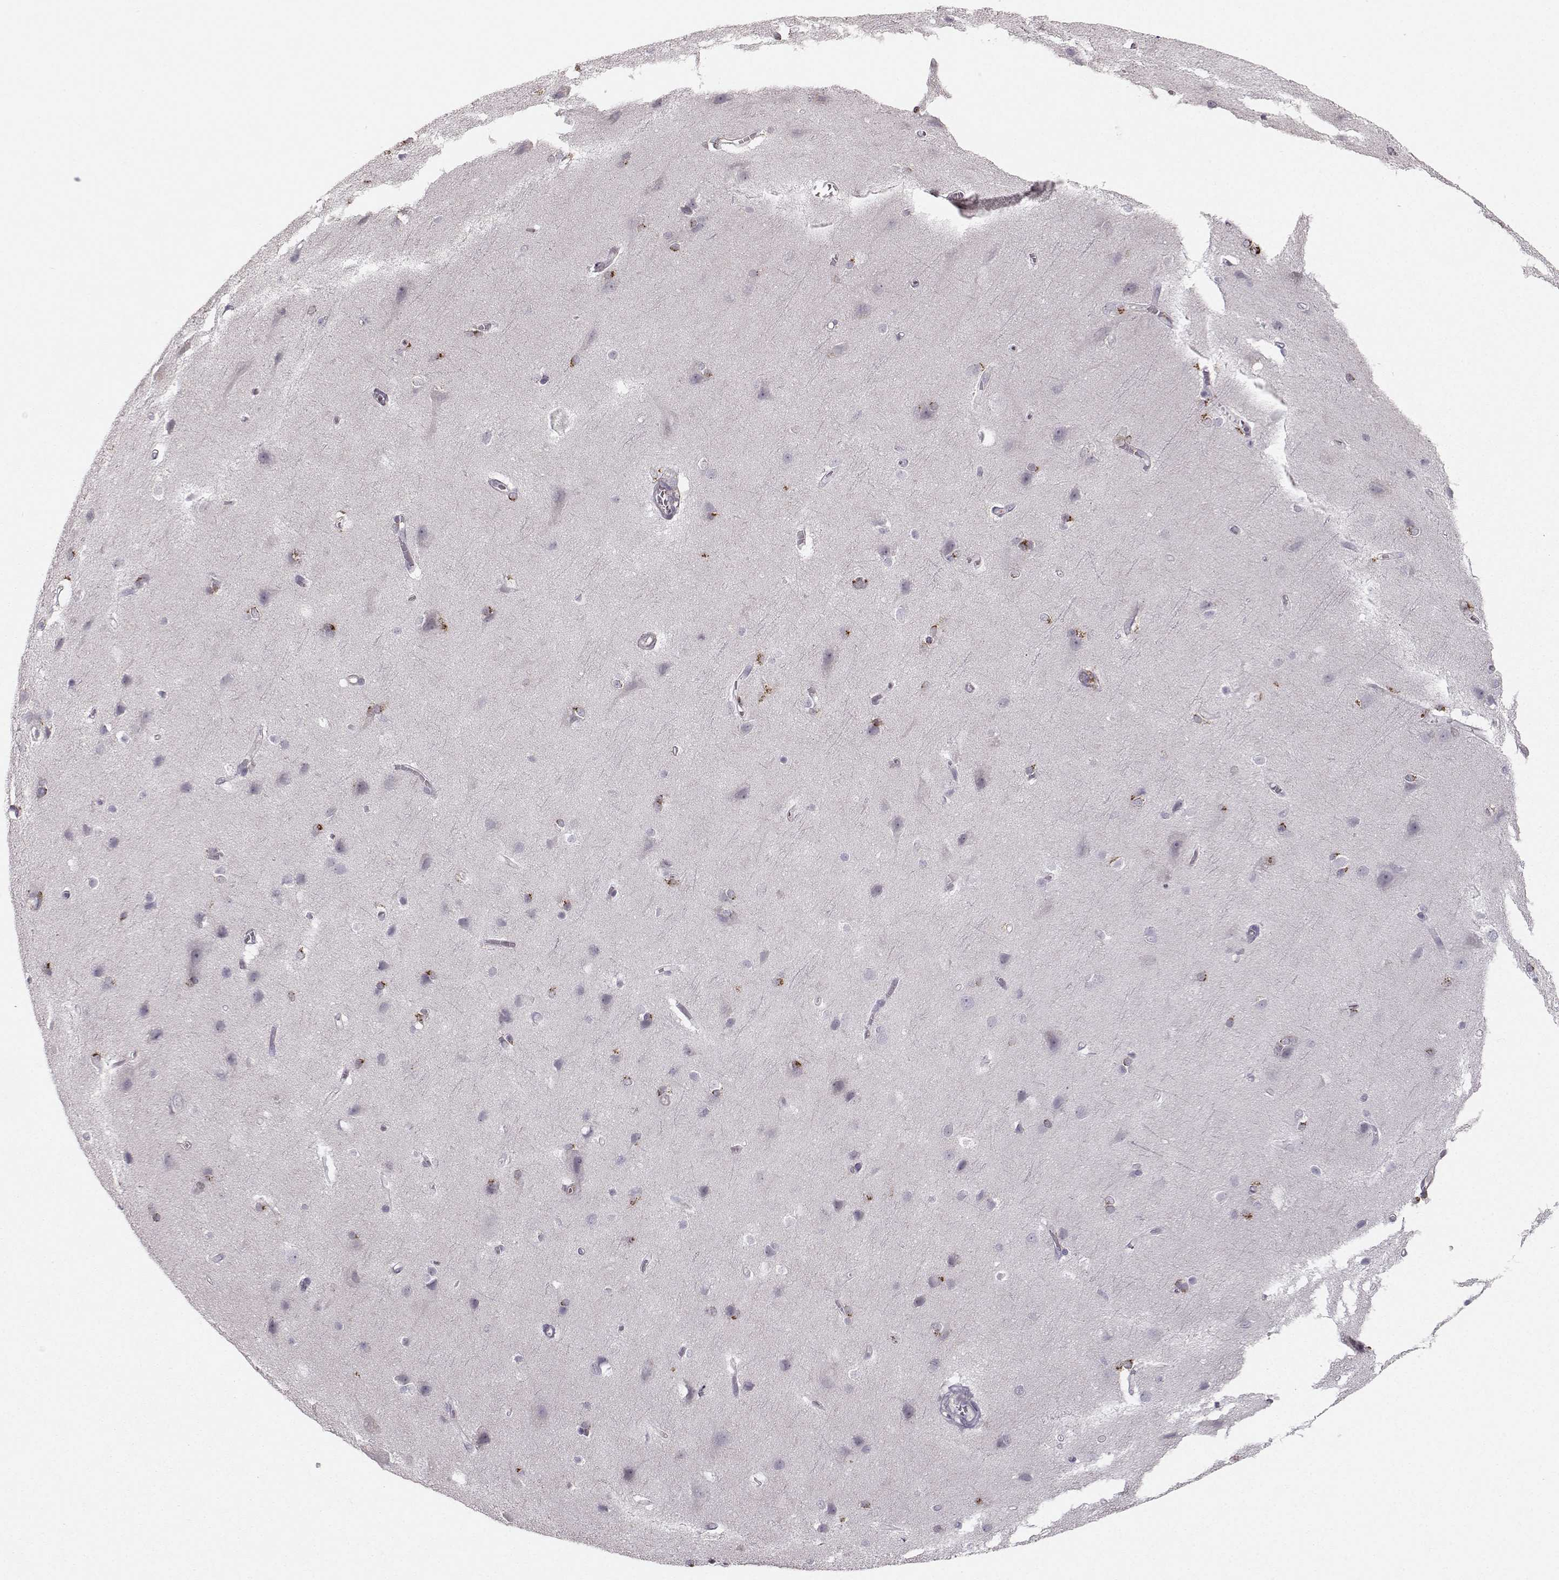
{"staining": {"intensity": "negative", "quantity": "none", "location": "none"}, "tissue": "cerebral cortex", "cell_type": "Endothelial cells", "image_type": "normal", "snomed": [{"axis": "morphology", "description": "Normal tissue, NOS"}, {"axis": "topography", "description": "Cerebral cortex"}], "caption": "Protein analysis of normal cerebral cortex exhibits no significant expression in endothelial cells.", "gene": "OPRD1", "patient": {"sex": "male", "age": 37}}